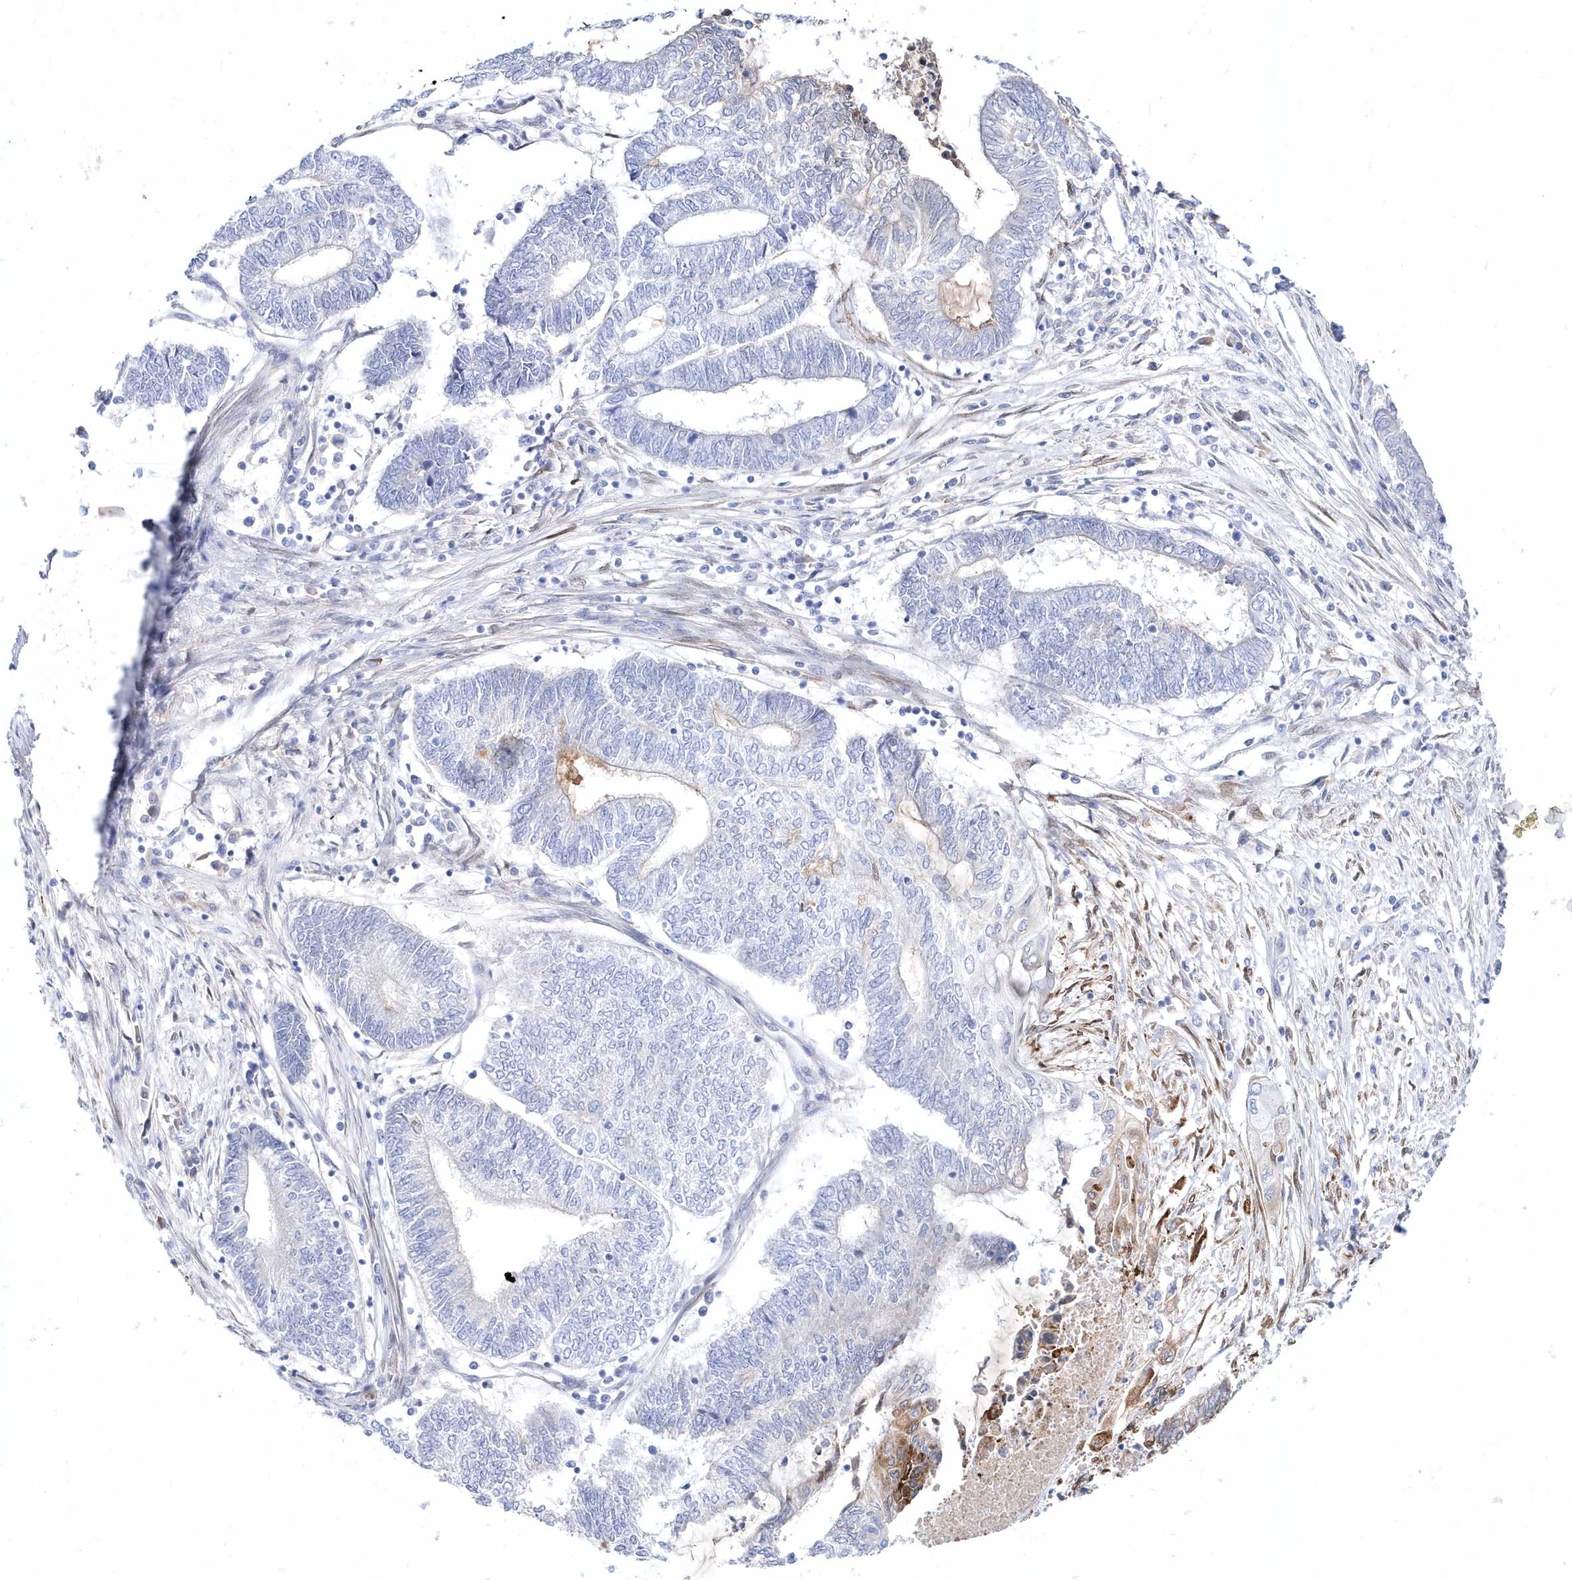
{"staining": {"intensity": "negative", "quantity": "none", "location": "none"}, "tissue": "endometrial cancer", "cell_type": "Tumor cells", "image_type": "cancer", "snomed": [{"axis": "morphology", "description": "Adenocarcinoma, NOS"}, {"axis": "topography", "description": "Uterus"}, {"axis": "topography", "description": "Endometrium"}], "caption": "Protein analysis of endometrial cancer (adenocarcinoma) shows no significant positivity in tumor cells.", "gene": "SPINK7", "patient": {"sex": "female", "age": 70}}